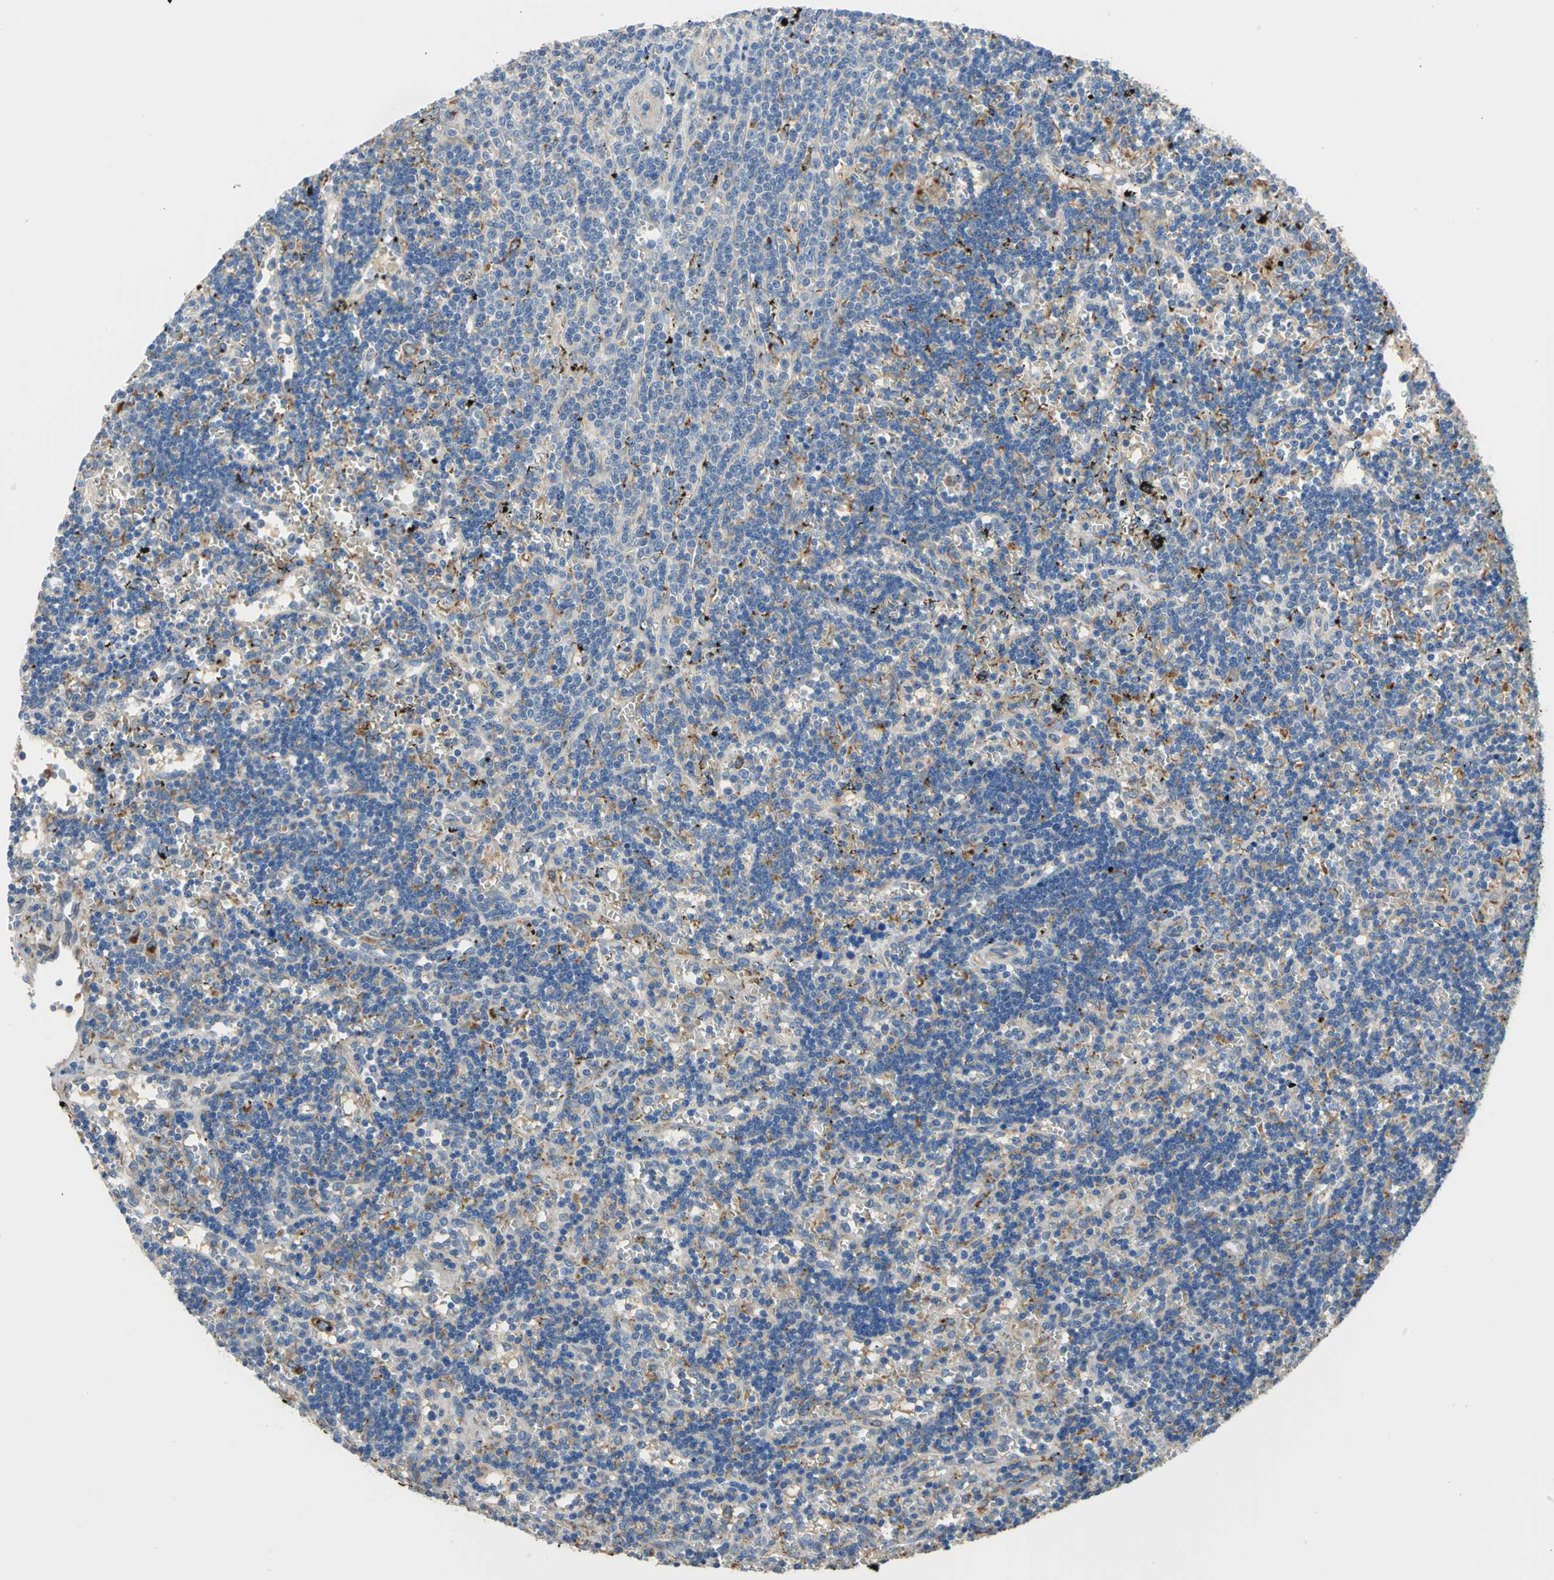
{"staining": {"intensity": "negative", "quantity": "none", "location": "none"}, "tissue": "lymphoma", "cell_type": "Tumor cells", "image_type": "cancer", "snomed": [{"axis": "morphology", "description": "Malignant lymphoma, non-Hodgkin's type, Low grade"}, {"axis": "topography", "description": "Spleen"}], "caption": "The photomicrograph shows no staining of tumor cells in malignant lymphoma, non-Hodgkin's type (low-grade). (Brightfield microscopy of DAB immunohistochemistry at high magnification).", "gene": "DIAPH2", "patient": {"sex": "male", "age": 60}}